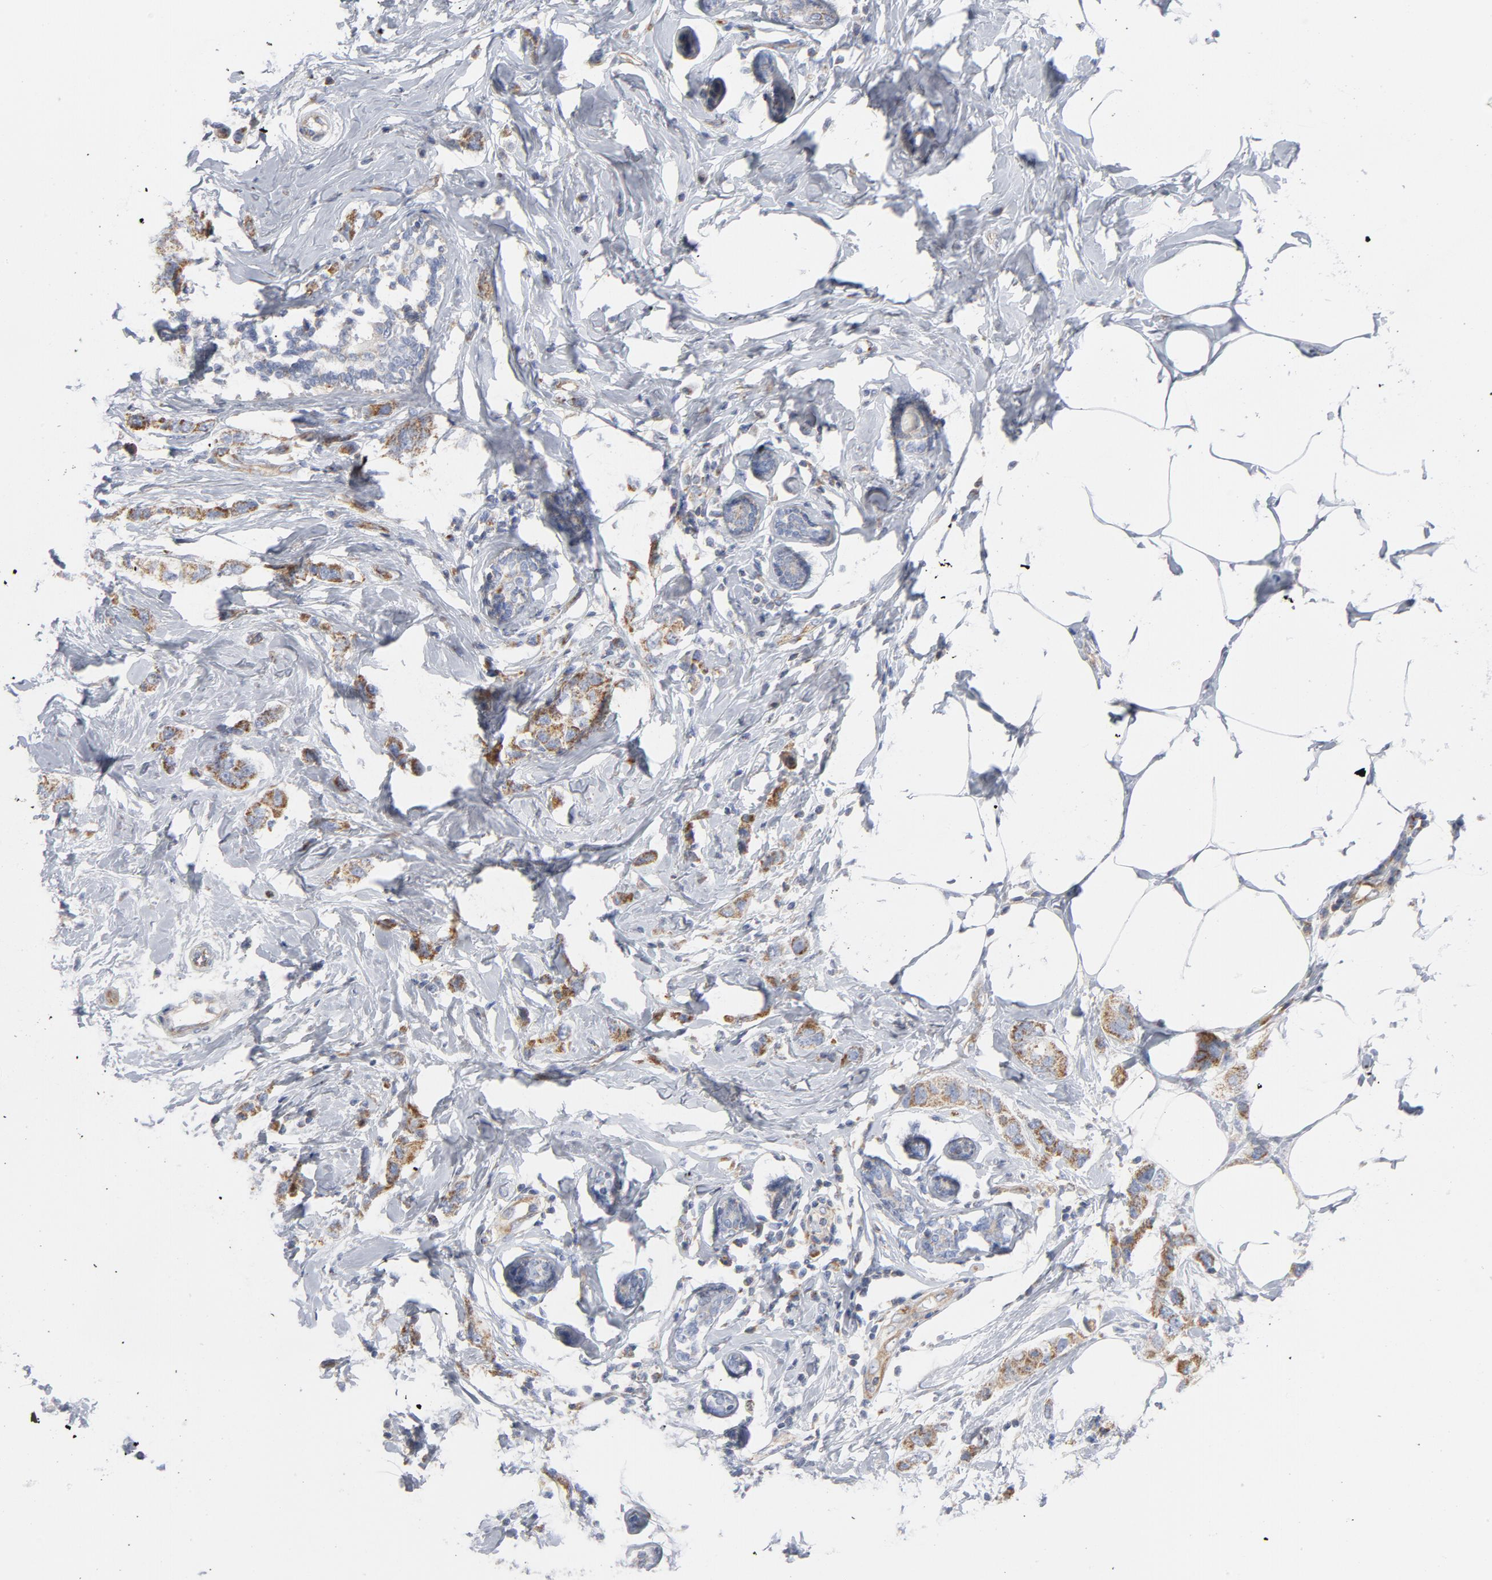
{"staining": {"intensity": "moderate", "quantity": ">75%", "location": "cytoplasmic/membranous"}, "tissue": "breast cancer", "cell_type": "Tumor cells", "image_type": "cancer", "snomed": [{"axis": "morphology", "description": "Normal tissue, NOS"}, {"axis": "morphology", "description": "Duct carcinoma"}, {"axis": "topography", "description": "Breast"}], "caption": "Breast cancer (invasive ductal carcinoma) tissue displays moderate cytoplasmic/membranous staining in about >75% of tumor cells Using DAB (3,3'-diaminobenzidine) (brown) and hematoxylin (blue) stains, captured at high magnification using brightfield microscopy.", "gene": "OXA1L", "patient": {"sex": "female", "age": 50}}